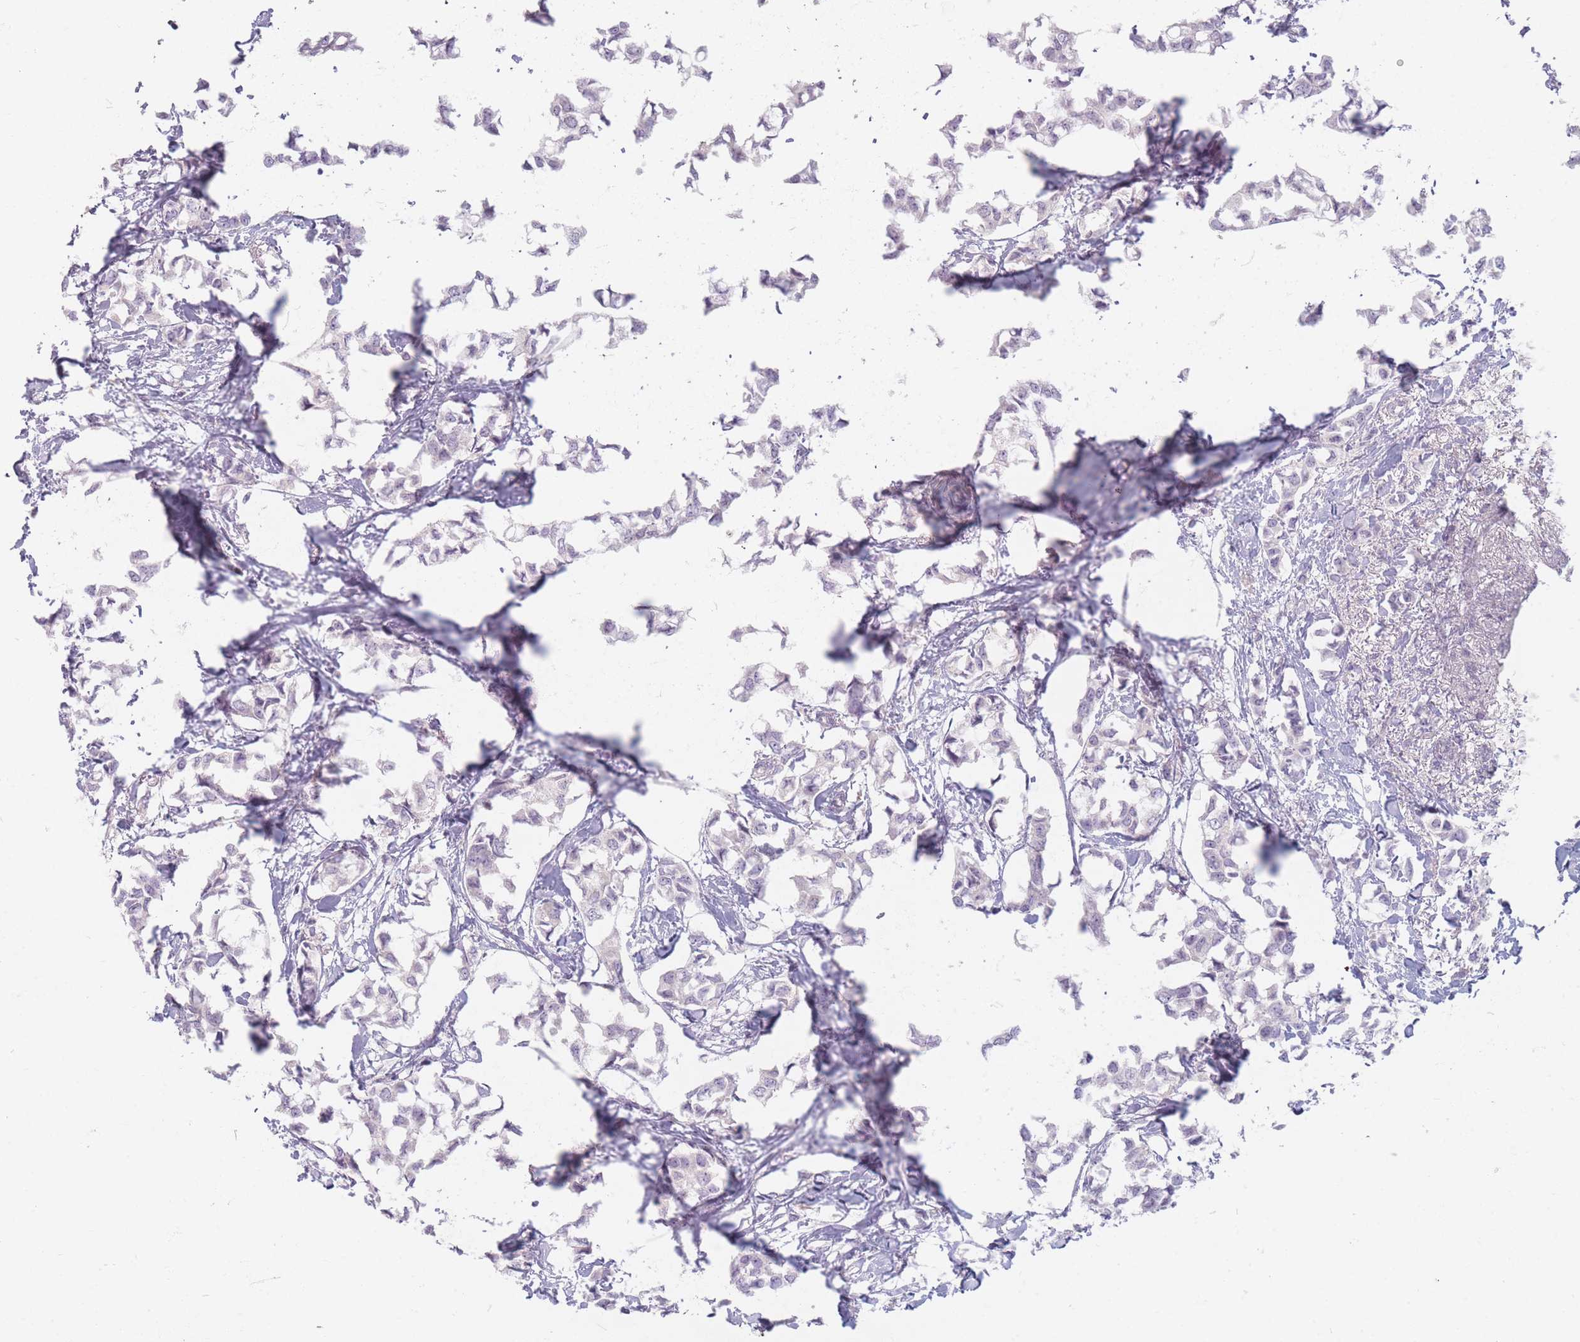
{"staining": {"intensity": "negative", "quantity": "none", "location": "none"}, "tissue": "breast cancer", "cell_type": "Tumor cells", "image_type": "cancer", "snomed": [{"axis": "morphology", "description": "Duct carcinoma"}, {"axis": "topography", "description": "Breast"}], "caption": "The immunohistochemistry photomicrograph has no significant positivity in tumor cells of breast cancer (intraductal carcinoma) tissue.", "gene": "CHCHD7", "patient": {"sex": "female", "age": 73}}